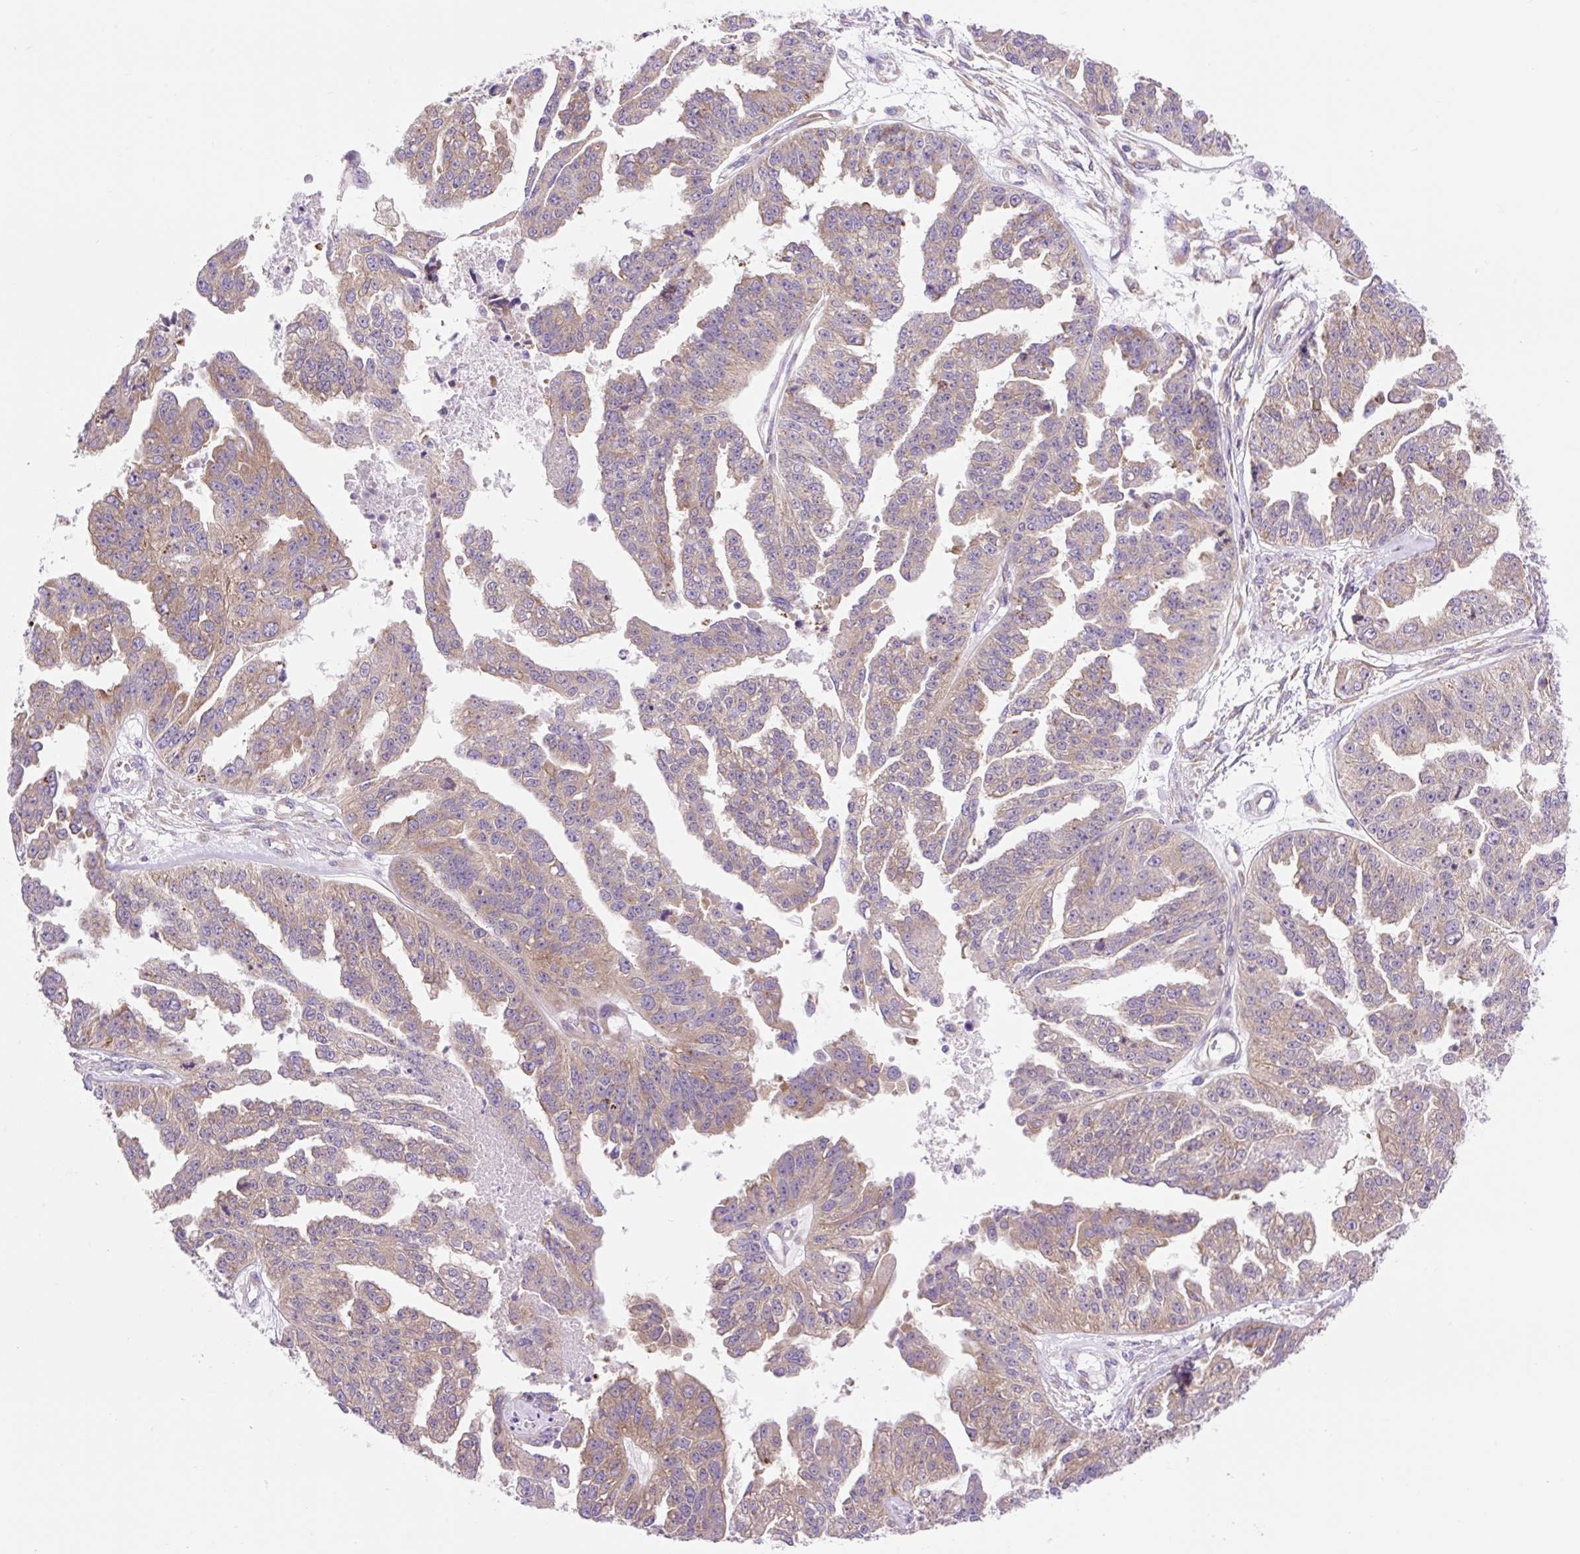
{"staining": {"intensity": "moderate", "quantity": ">75%", "location": "cytoplasmic/membranous"}, "tissue": "ovarian cancer", "cell_type": "Tumor cells", "image_type": "cancer", "snomed": [{"axis": "morphology", "description": "Cystadenocarcinoma, serous, NOS"}, {"axis": "topography", "description": "Ovary"}], "caption": "Protein staining by immunohistochemistry displays moderate cytoplasmic/membranous expression in approximately >75% of tumor cells in ovarian cancer (serous cystadenocarcinoma).", "gene": "GPR45", "patient": {"sex": "female", "age": 58}}